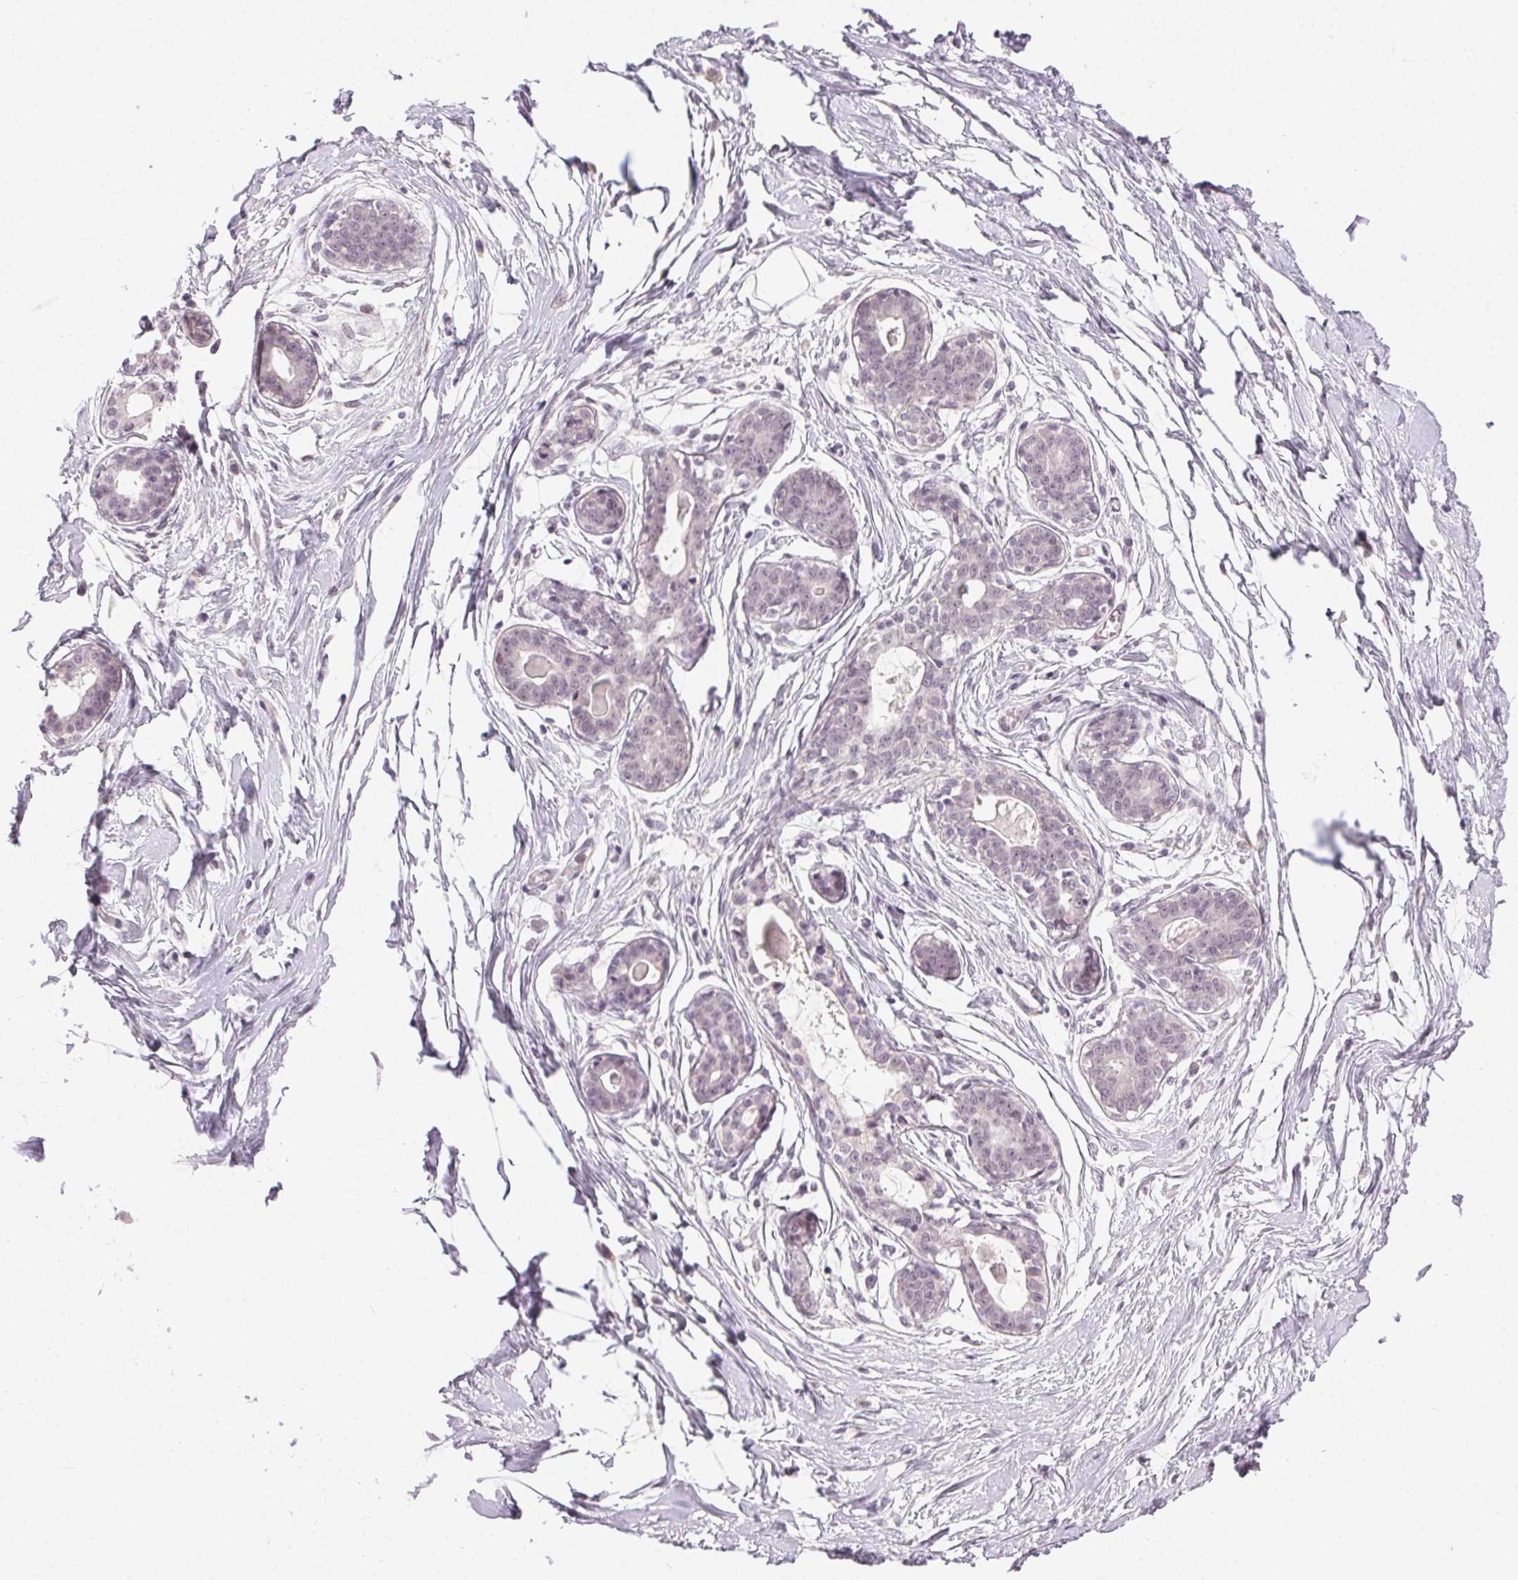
{"staining": {"intensity": "negative", "quantity": "none", "location": "none"}, "tissue": "breast", "cell_type": "Adipocytes", "image_type": "normal", "snomed": [{"axis": "morphology", "description": "Normal tissue, NOS"}, {"axis": "topography", "description": "Breast"}], "caption": "Breast stained for a protein using IHC displays no staining adipocytes.", "gene": "FAM168A", "patient": {"sex": "female", "age": 45}}